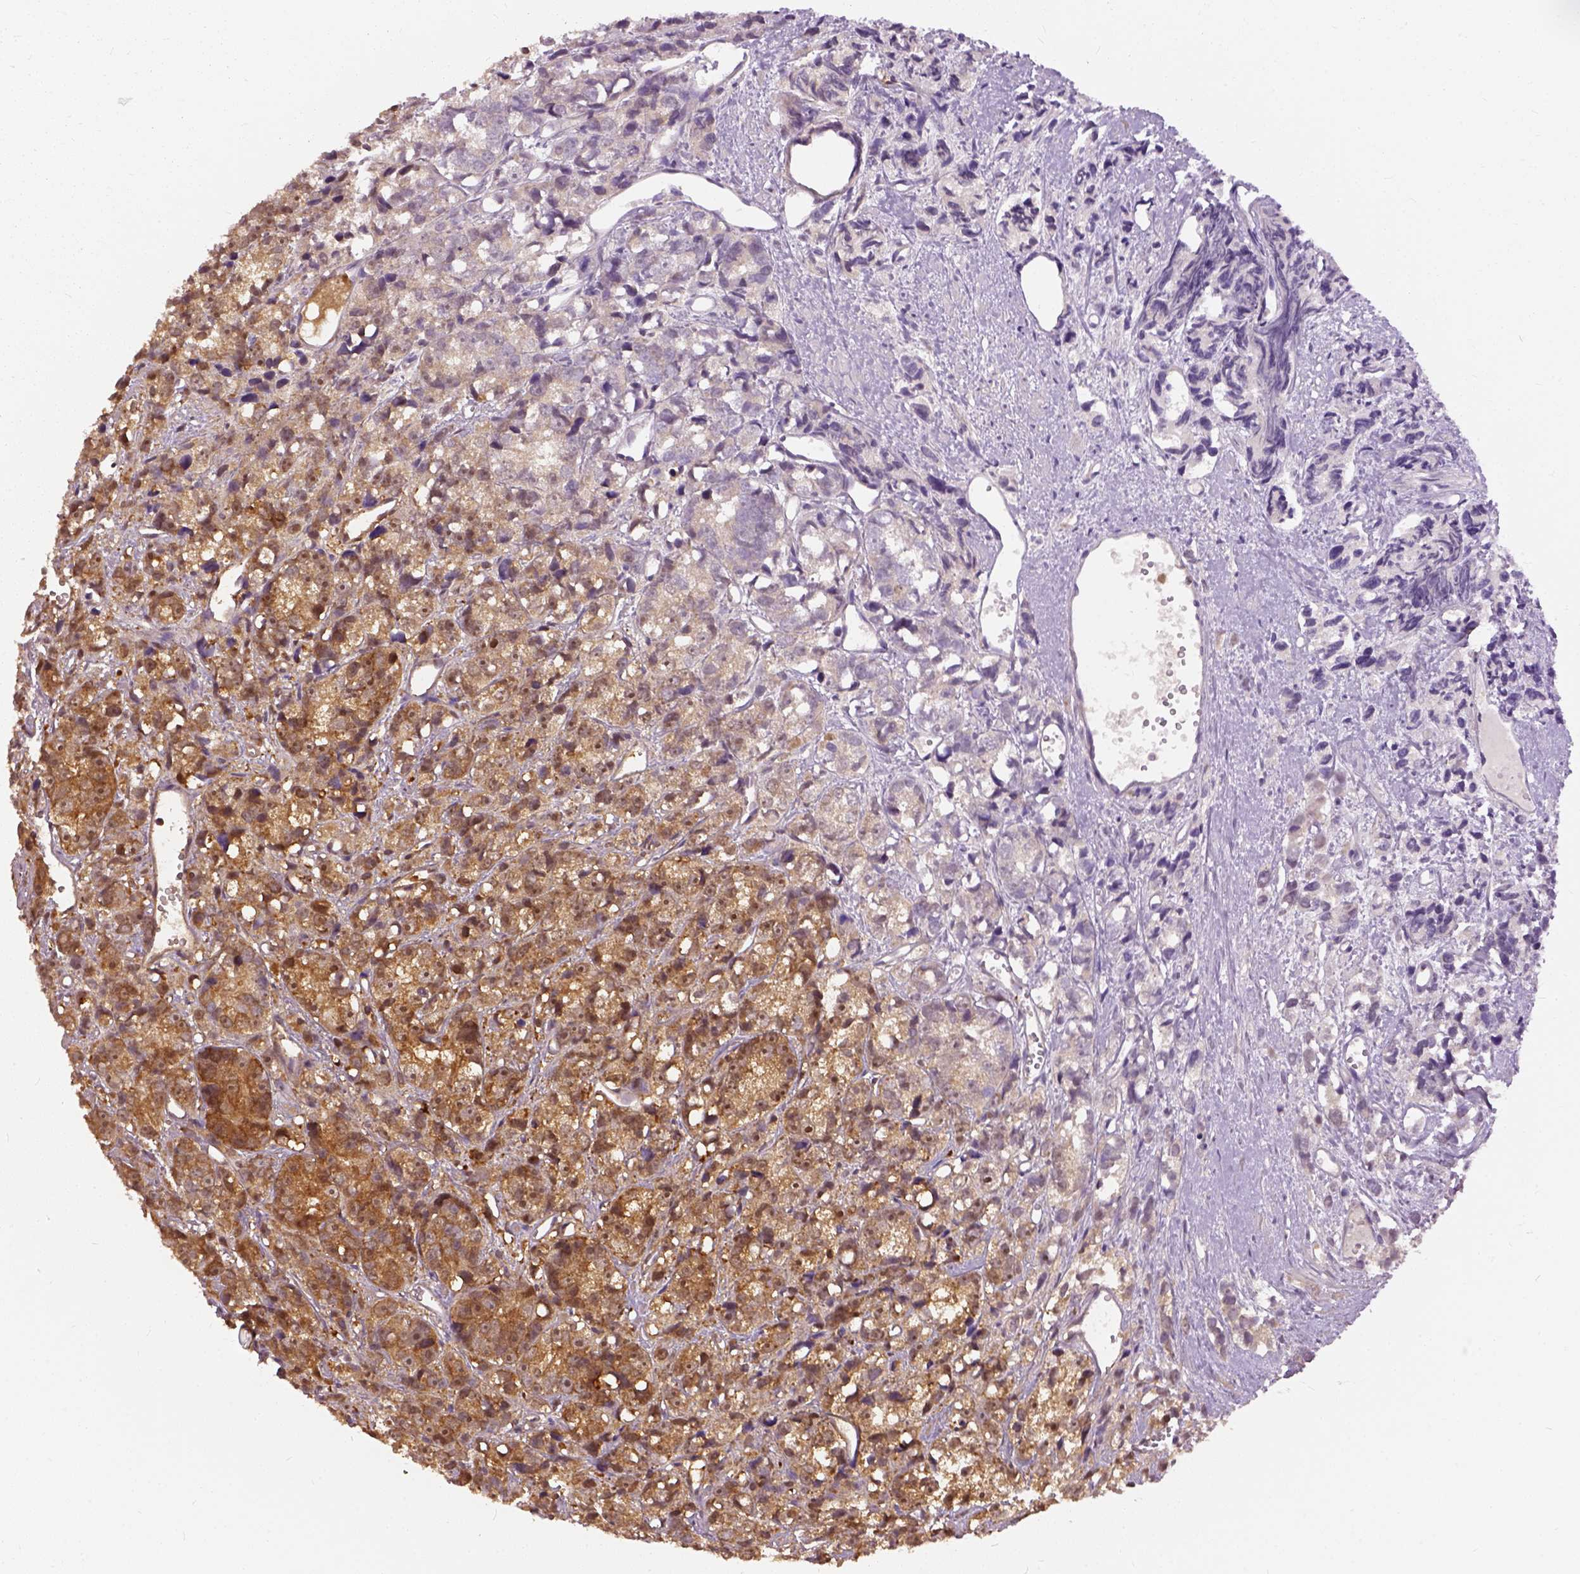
{"staining": {"intensity": "moderate", "quantity": "25%-75%", "location": "cytoplasmic/membranous"}, "tissue": "prostate cancer", "cell_type": "Tumor cells", "image_type": "cancer", "snomed": [{"axis": "morphology", "description": "Adenocarcinoma, High grade"}, {"axis": "topography", "description": "Prostate"}], "caption": "Tumor cells display moderate cytoplasmic/membranous positivity in approximately 25%-75% of cells in prostate cancer (high-grade adenocarcinoma).", "gene": "GPI", "patient": {"sex": "male", "age": 77}}